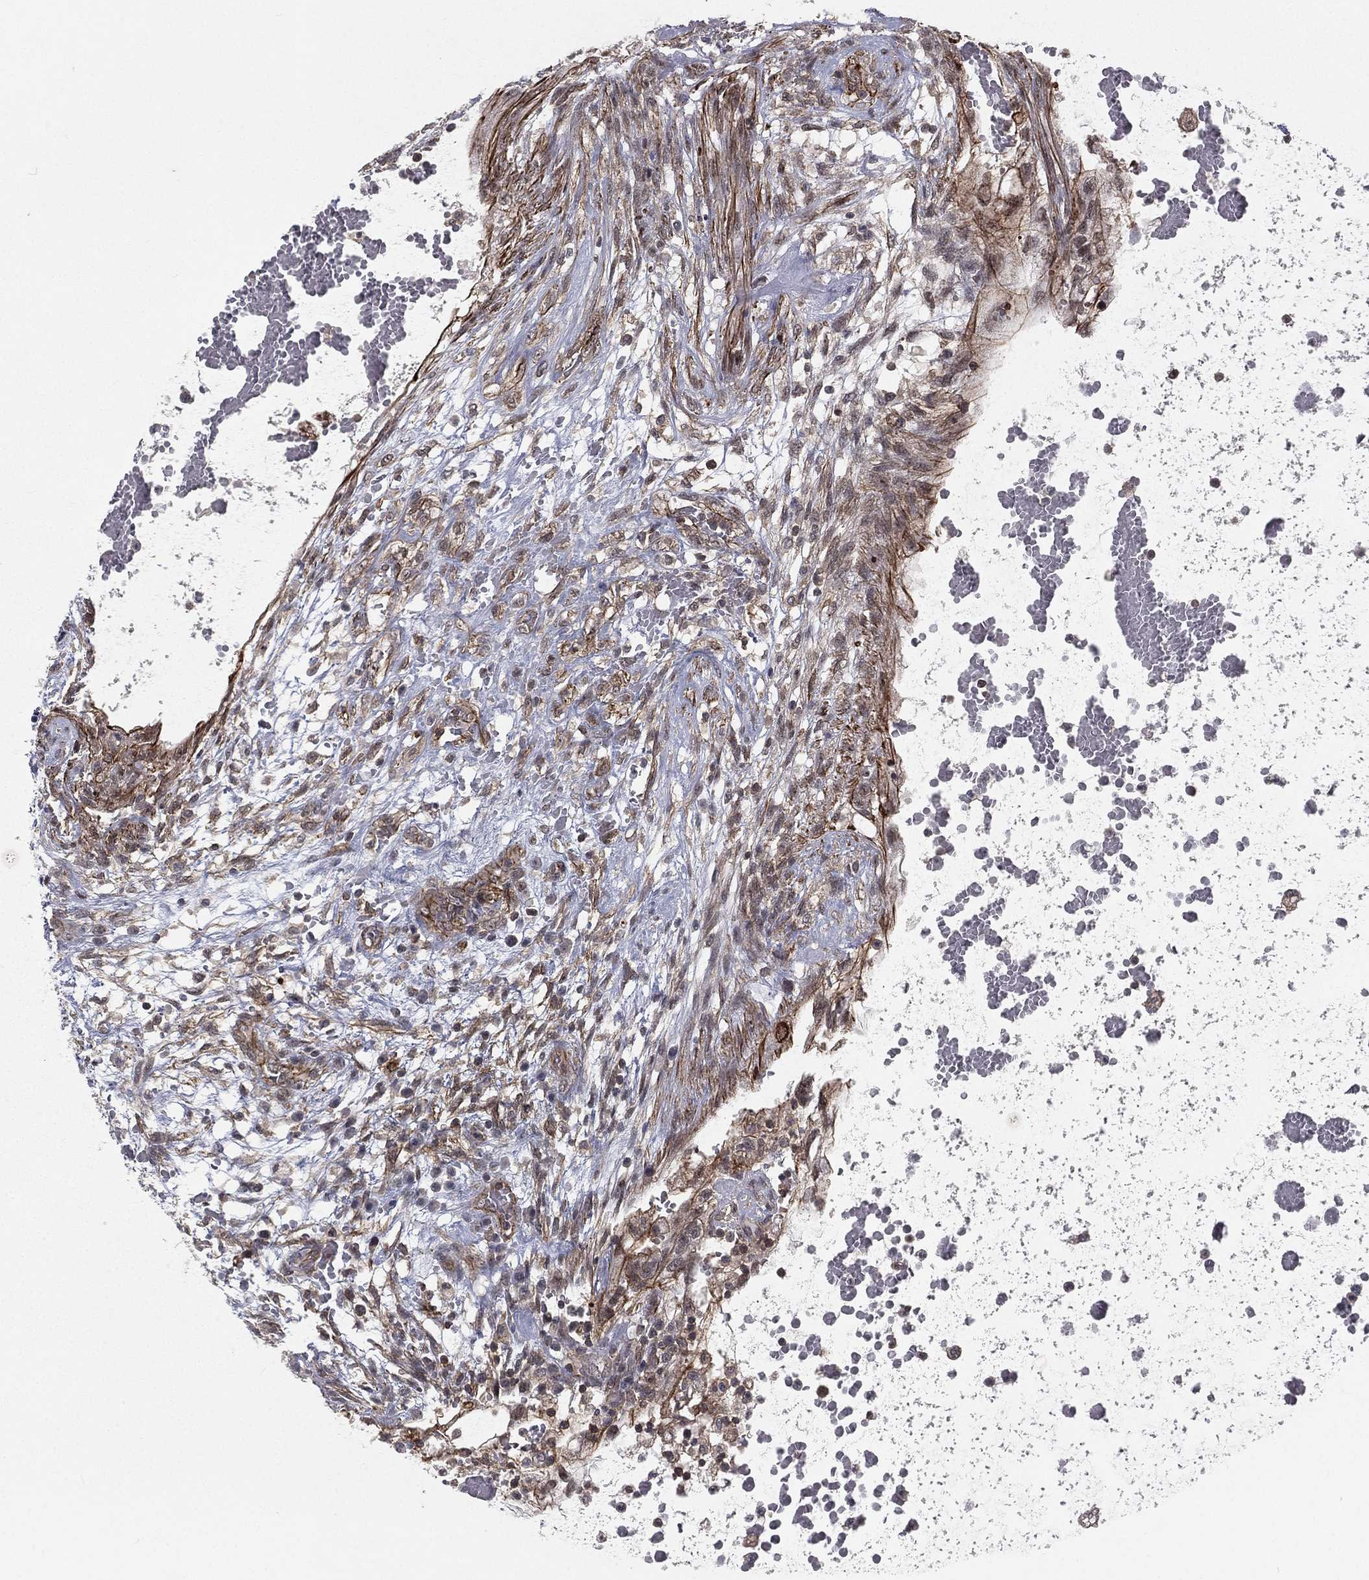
{"staining": {"intensity": "moderate", "quantity": "25%-75%", "location": "cytoplasmic/membranous"}, "tissue": "testis cancer", "cell_type": "Tumor cells", "image_type": "cancer", "snomed": [{"axis": "morphology", "description": "Normal tissue, NOS"}, {"axis": "morphology", "description": "Carcinoma, Embryonal, NOS"}, {"axis": "topography", "description": "Testis"}, {"axis": "topography", "description": "Epididymis"}], "caption": "Immunohistochemistry (IHC) of testis cancer (embryonal carcinoma) demonstrates medium levels of moderate cytoplasmic/membranous expression in approximately 25%-75% of tumor cells.", "gene": "MORC2", "patient": {"sex": "male", "age": 32}}